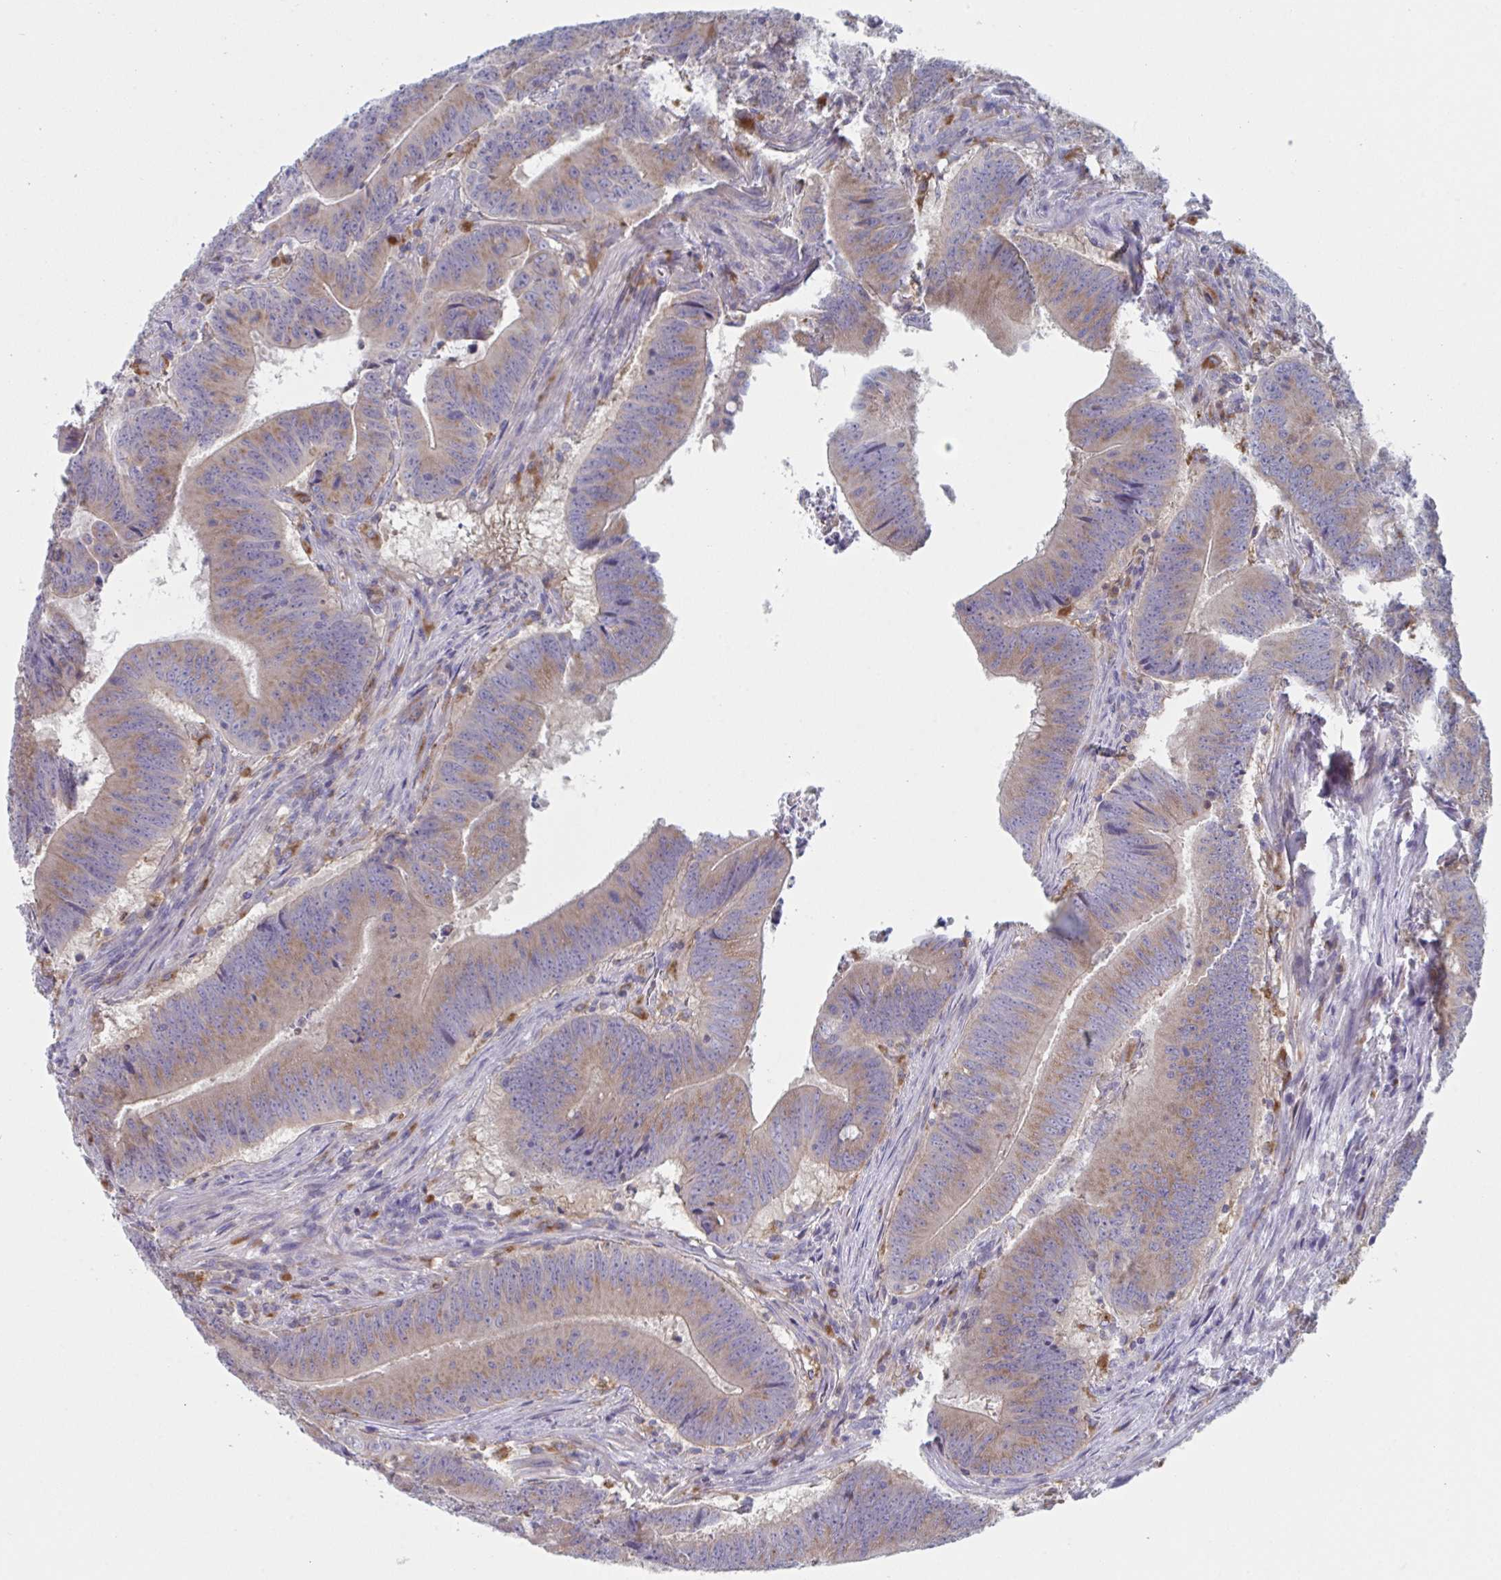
{"staining": {"intensity": "moderate", "quantity": ">75%", "location": "cytoplasmic/membranous"}, "tissue": "colorectal cancer", "cell_type": "Tumor cells", "image_type": "cancer", "snomed": [{"axis": "morphology", "description": "Adenocarcinoma, NOS"}, {"axis": "topography", "description": "Colon"}], "caption": "Immunohistochemistry (IHC) (DAB (3,3'-diaminobenzidine)) staining of colorectal cancer (adenocarcinoma) reveals moderate cytoplasmic/membranous protein positivity in about >75% of tumor cells. The staining was performed using DAB (3,3'-diaminobenzidine) to visualize the protein expression in brown, while the nuclei were stained in blue with hematoxylin (Magnification: 20x).", "gene": "NIPSNAP1", "patient": {"sex": "female", "age": 87}}